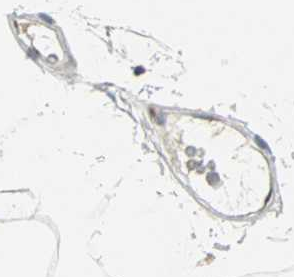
{"staining": {"intensity": "negative", "quantity": "none", "location": "none"}, "tissue": "adipose tissue", "cell_type": "Adipocytes", "image_type": "normal", "snomed": [{"axis": "morphology", "description": "Normal tissue, NOS"}, {"axis": "morphology", "description": "Duct carcinoma"}, {"axis": "topography", "description": "Breast"}, {"axis": "topography", "description": "Adipose tissue"}], "caption": "Image shows no significant protein positivity in adipocytes of normal adipose tissue. Nuclei are stained in blue.", "gene": "GPR3", "patient": {"sex": "female", "age": 37}}